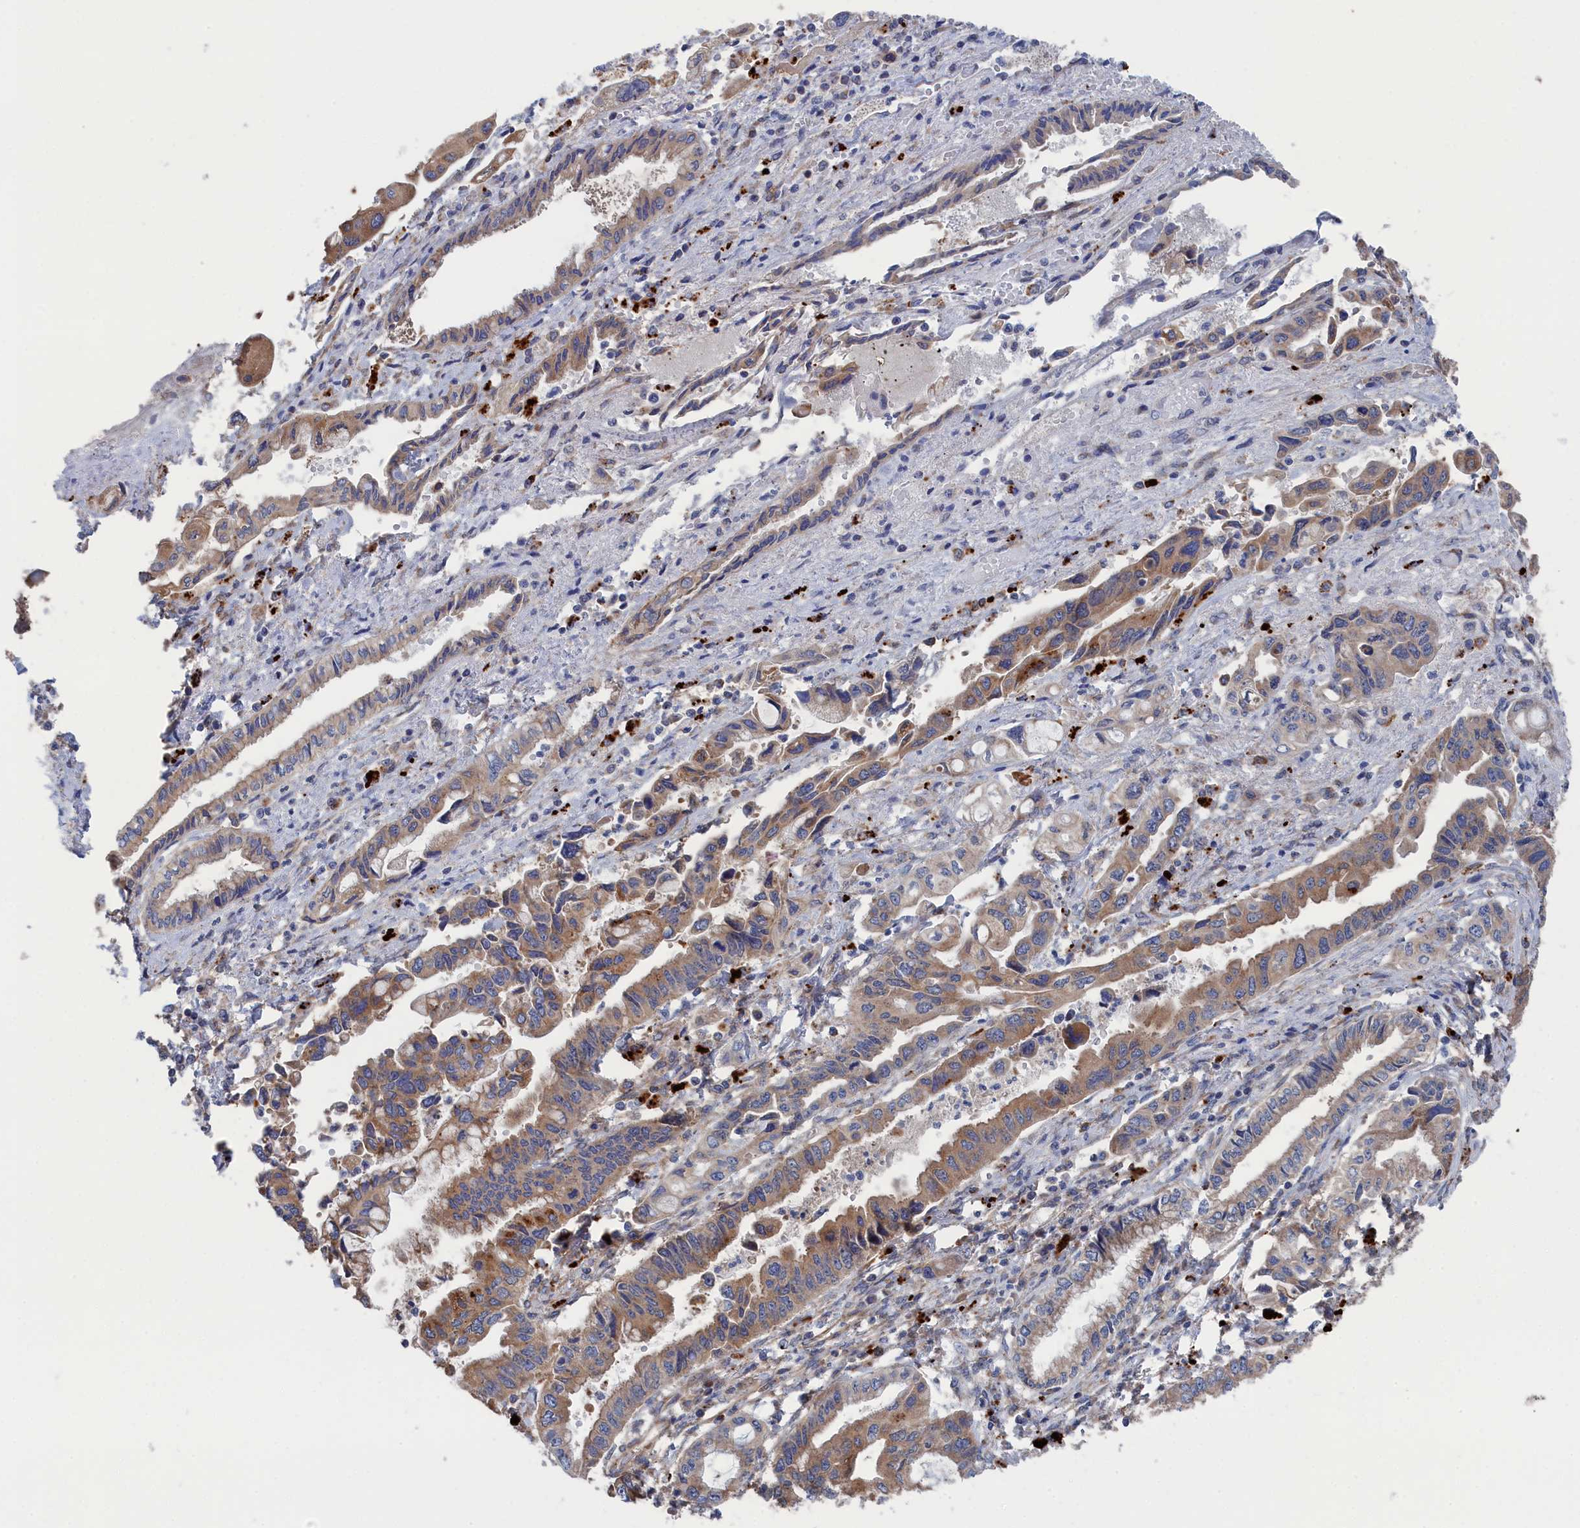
{"staining": {"intensity": "moderate", "quantity": ">75%", "location": "cytoplasmic/membranous"}, "tissue": "pancreatic cancer", "cell_type": "Tumor cells", "image_type": "cancer", "snomed": [{"axis": "morphology", "description": "Adenocarcinoma, NOS"}, {"axis": "topography", "description": "Pancreas"}], "caption": "Immunohistochemical staining of human pancreatic adenocarcinoma demonstrates moderate cytoplasmic/membranous protein positivity in approximately >75% of tumor cells.", "gene": "FILIP1L", "patient": {"sex": "female", "age": 50}}